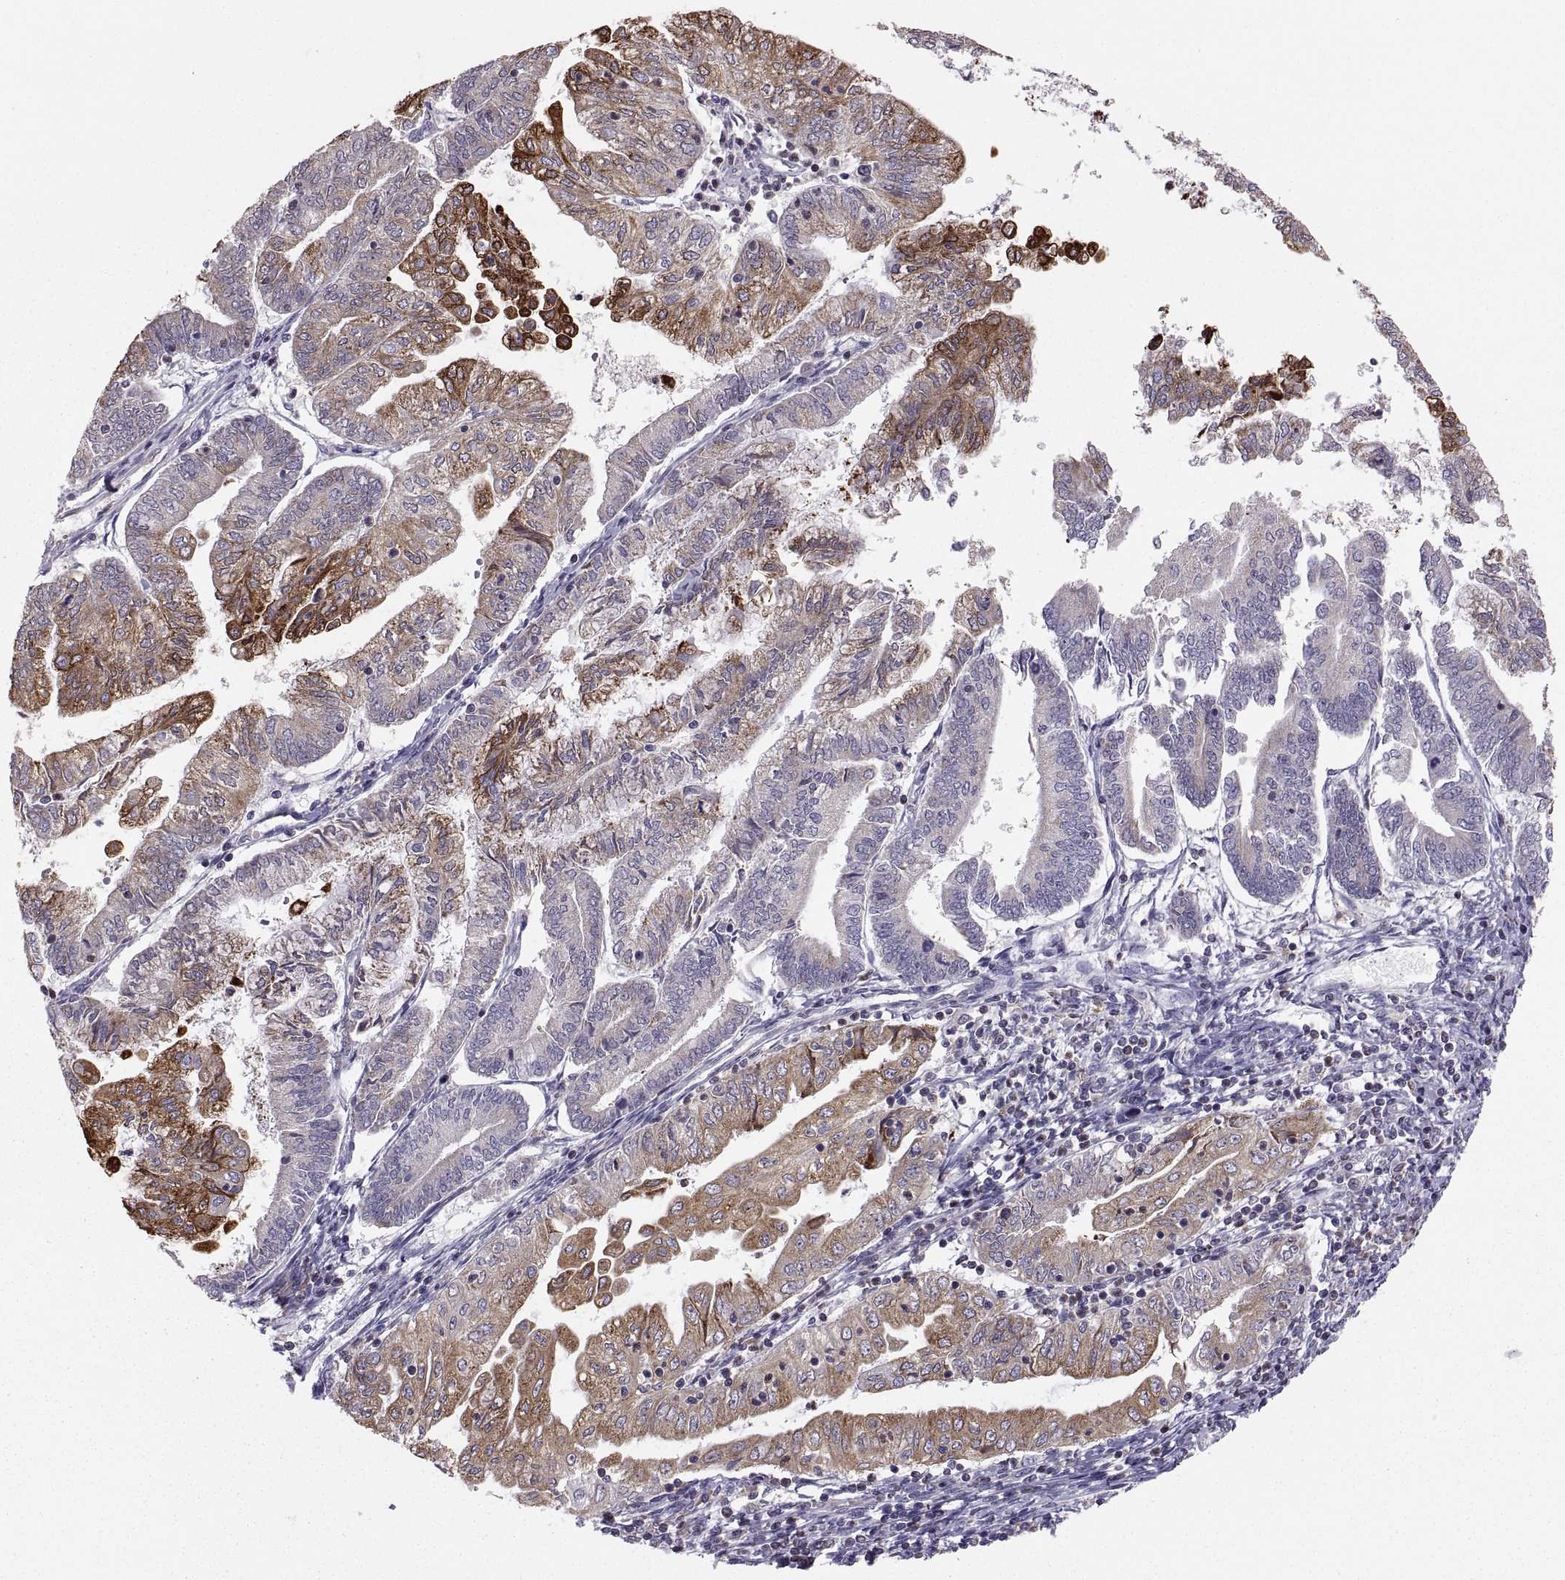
{"staining": {"intensity": "strong", "quantity": "<25%", "location": "cytoplasmic/membranous"}, "tissue": "endometrial cancer", "cell_type": "Tumor cells", "image_type": "cancer", "snomed": [{"axis": "morphology", "description": "Adenocarcinoma, NOS"}, {"axis": "topography", "description": "Endometrium"}], "caption": "A brown stain shows strong cytoplasmic/membranous expression of a protein in adenocarcinoma (endometrial) tumor cells.", "gene": "ERO1A", "patient": {"sex": "female", "age": 55}}